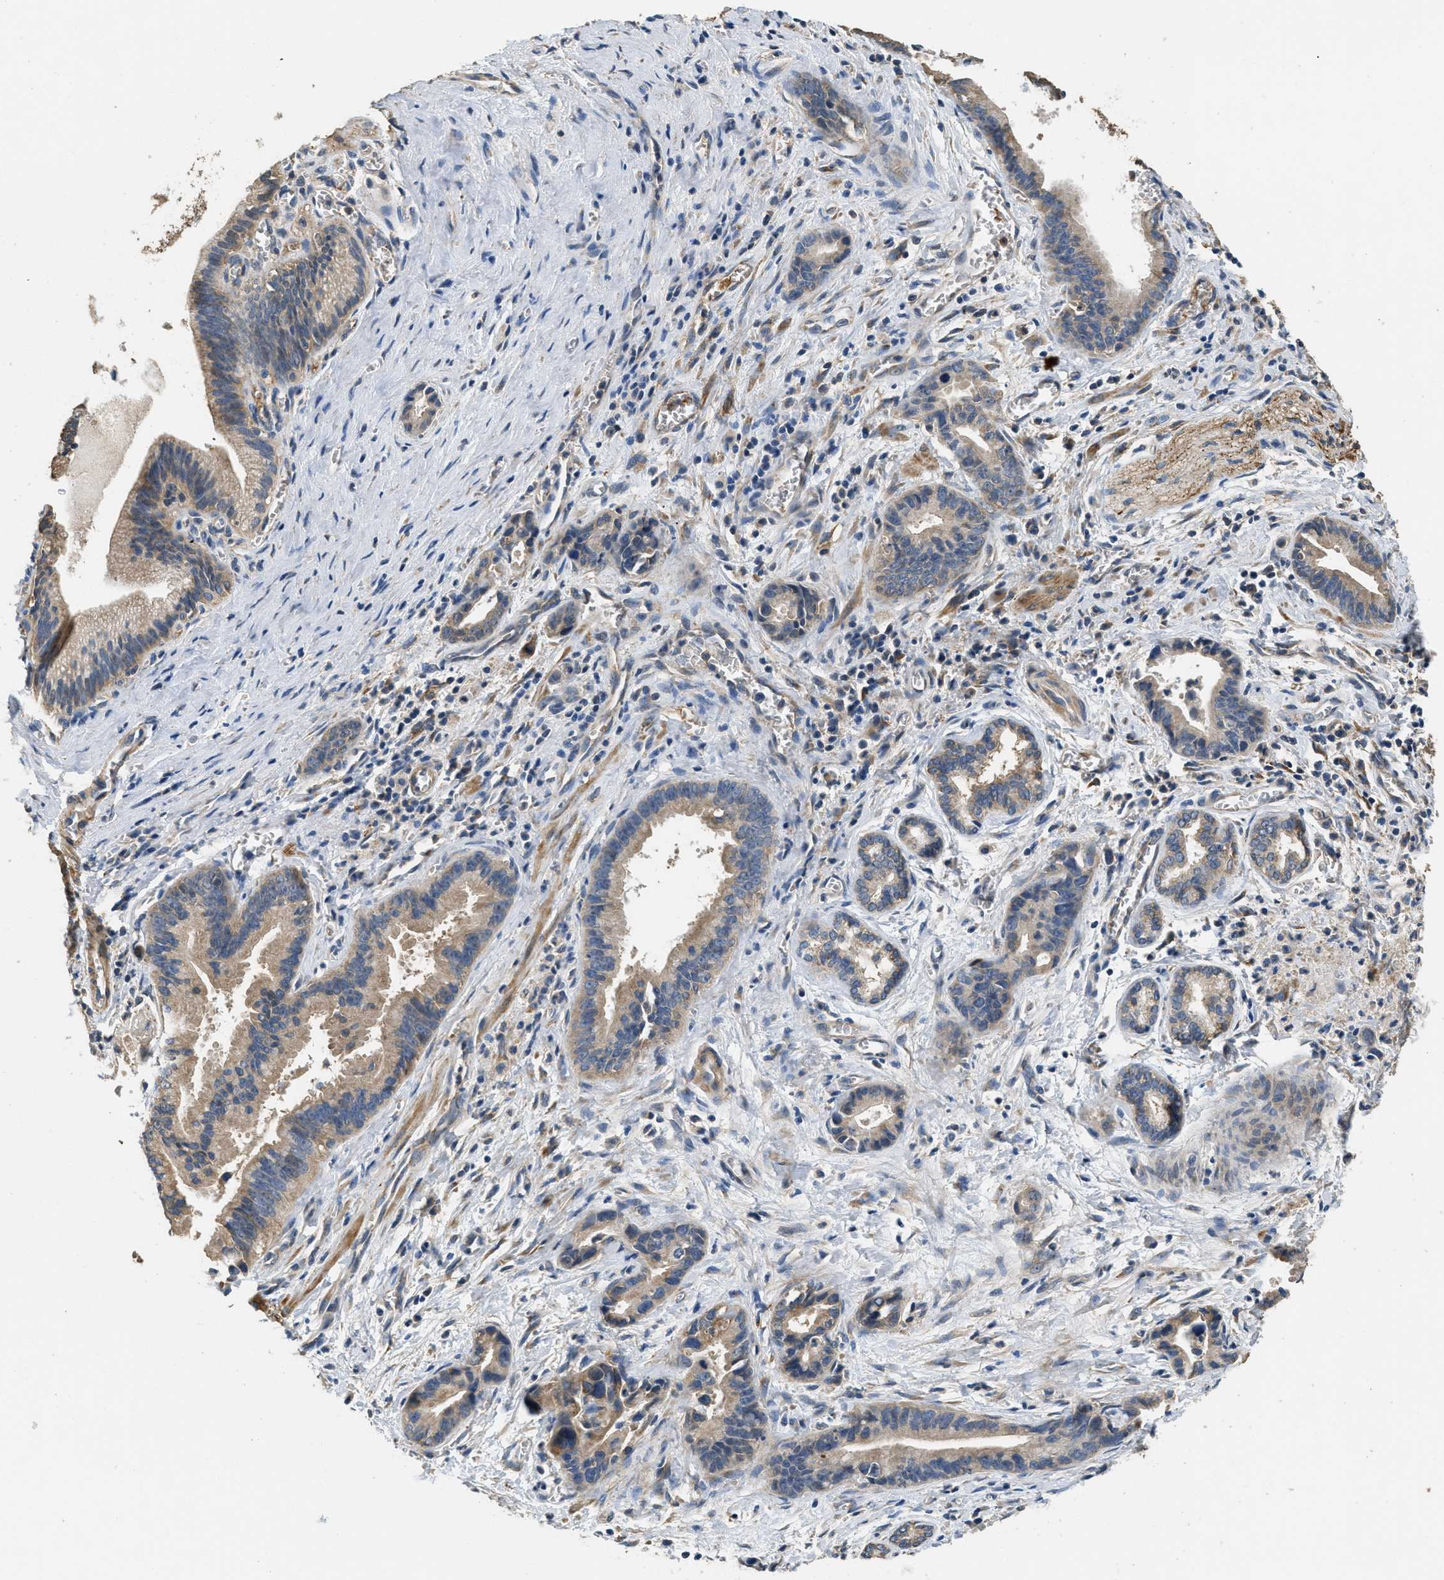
{"staining": {"intensity": "moderate", "quantity": ">75%", "location": "cytoplasmic/membranous"}, "tissue": "liver cancer", "cell_type": "Tumor cells", "image_type": "cancer", "snomed": [{"axis": "morphology", "description": "Cholangiocarcinoma"}, {"axis": "topography", "description": "Liver"}], "caption": "A high-resolution micrograph shows immunohistochemistry staining of cholangiocarcinoma (liver), which displays moderate cytoplasmic/membranous positivity in about >75% of tumor cells.", "gene": "THBS2", "patient": {"sex": "female", "age": 55}}